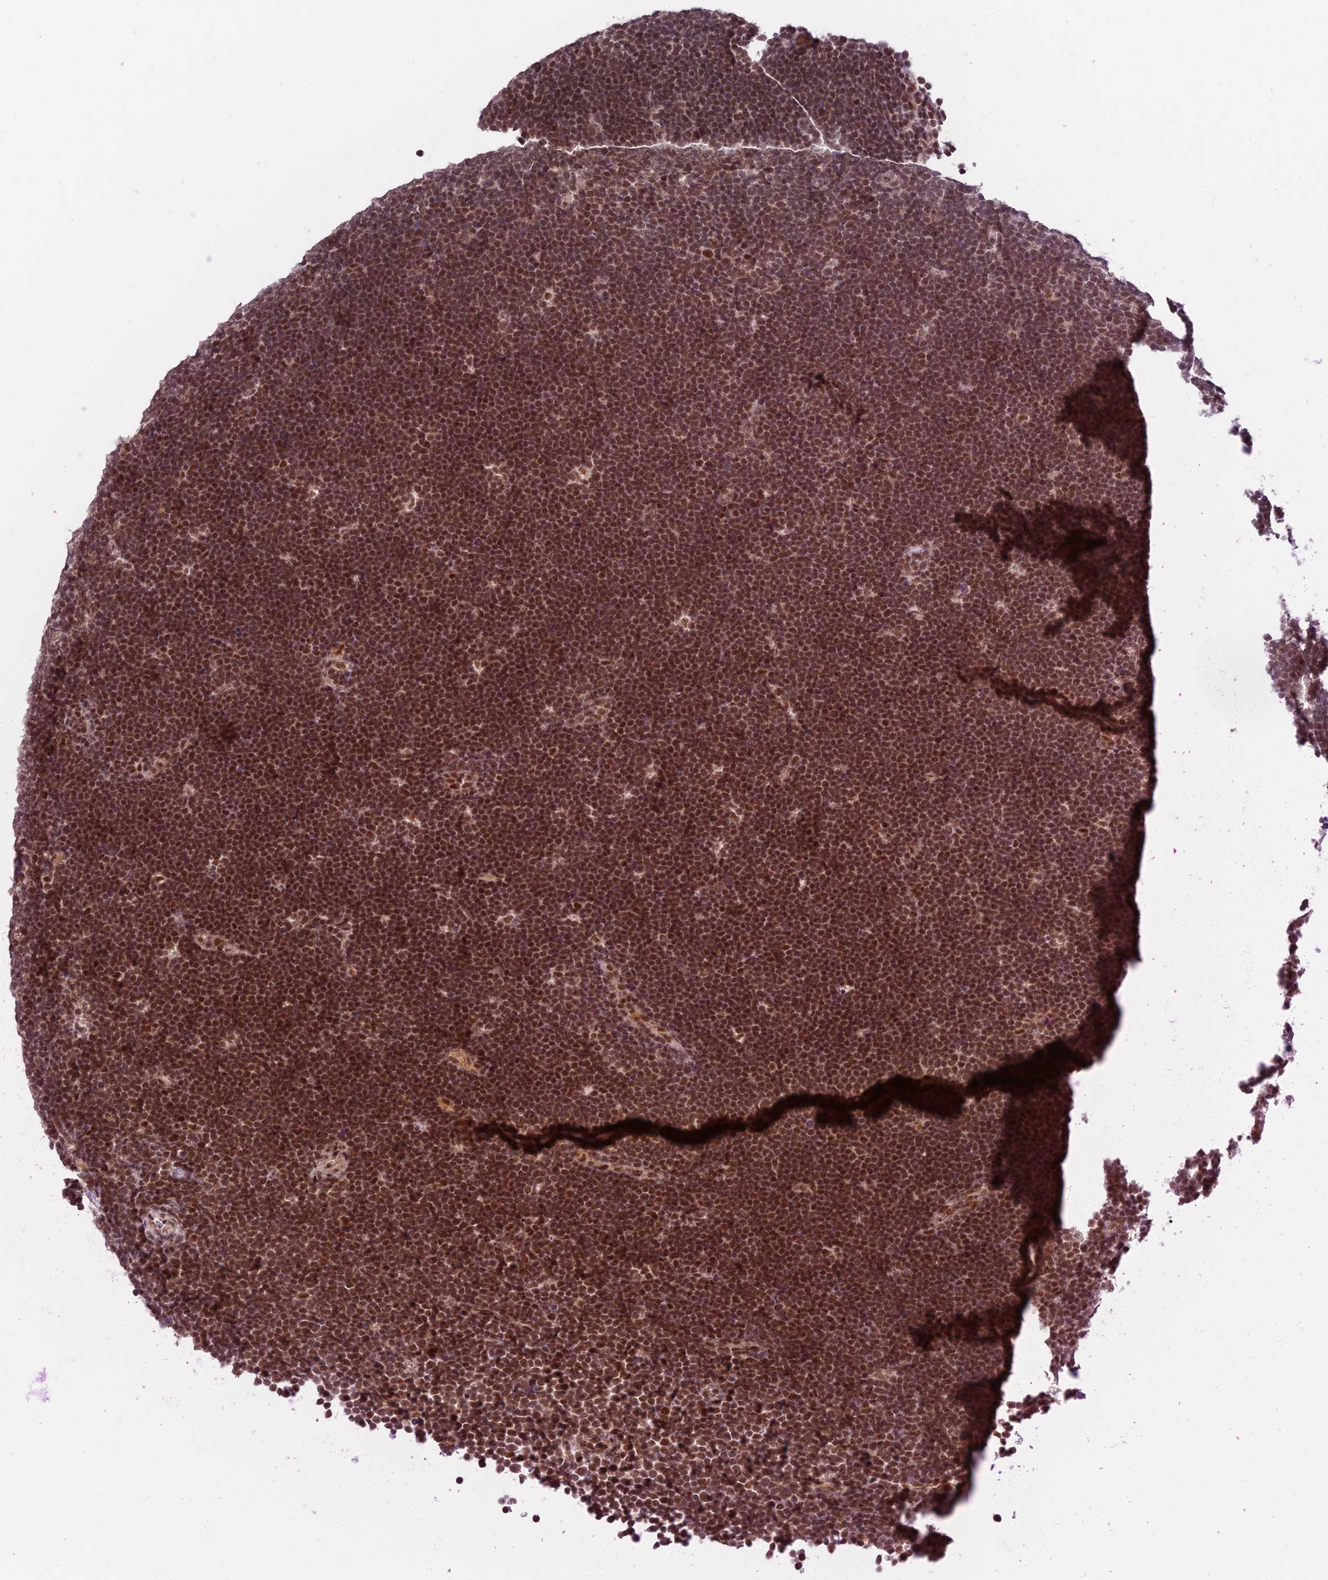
{"staining": {"intensity": "strong", "quantity": ">75%", "location": "nuclear"}, "tissue": "lymphoma", "cell_type": "Tumor cells", "image_type": "cancer", "snomed": [{"axis": "morphology", "description": "Malignant lymphoma, non-Hodgkin's type, High grade"}, {"axis": "topography", "description": "Lymph node"}], "caption": "DAB (3,3'-diaminobenzidine) immunohistochemical staining of human lymphoma exhibits strong nuclear protein expression in about >75% of tumor cells.", "gene": "TCEA2", "patient": {"sex": "male", "age": 13}}